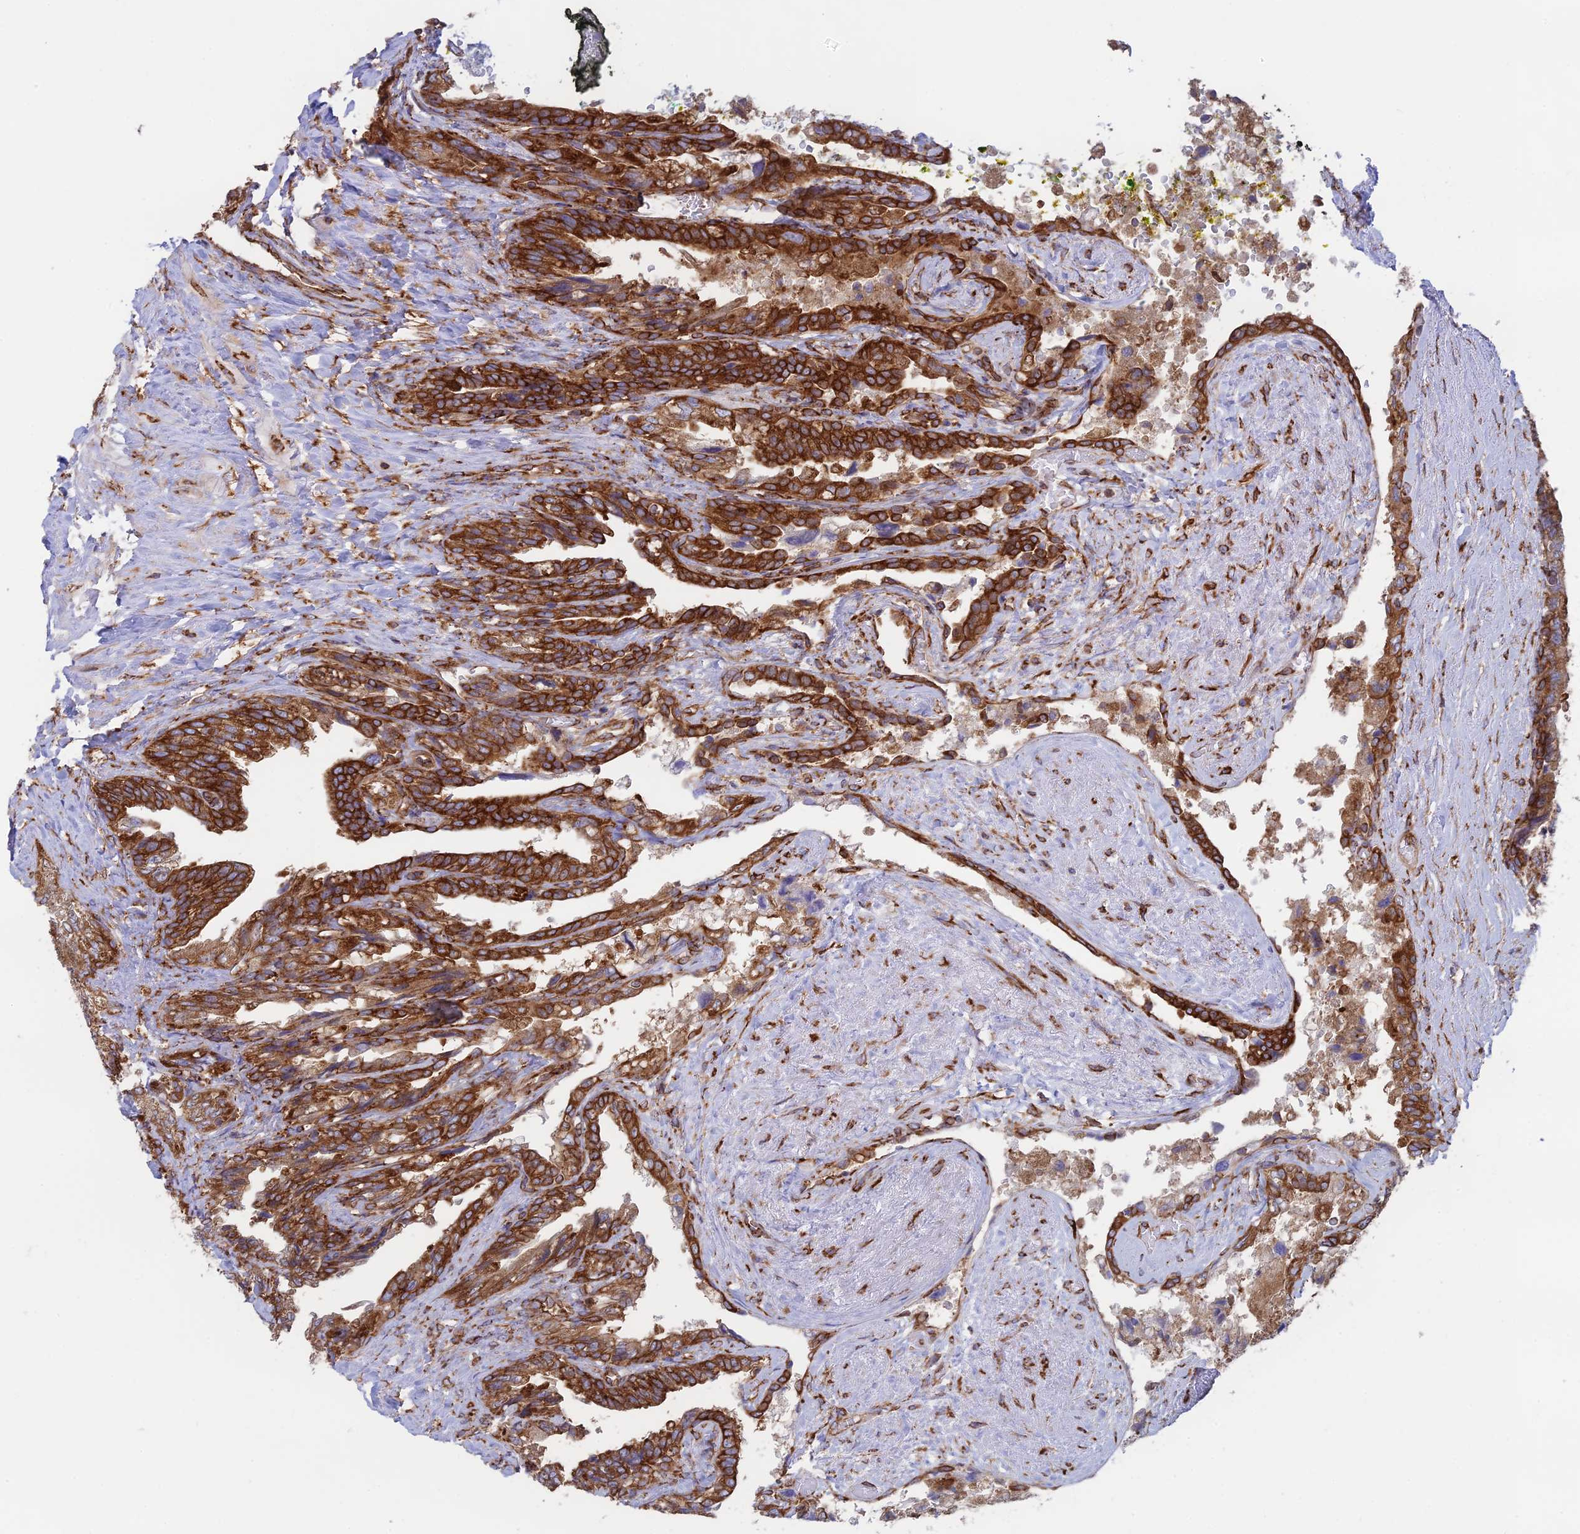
{"staining": {"intensity": "strong", "quantity": ">75%", "location": "cytoplasmic/membranous"}, "tissue": "seminal vesicle", "cell_type": "Glandular cells", "image_type": "normal", "snomed": [{"axis": "morphology", "description": "Normal tissue, NOS"}, {"axis": "topography", "description": "Seminal veicle"}, {"axis": "topography", "description": "Peripheral nerve tissue"}], "caption": "Strong cytoplasmic/membranous expression for a protein is identified in about >75% of glandular cells of benign seminal vesicle using immunohistochemistry (IHC).", "gene": "CCDC69", "patient": {"sex": "male", "age": 60}}